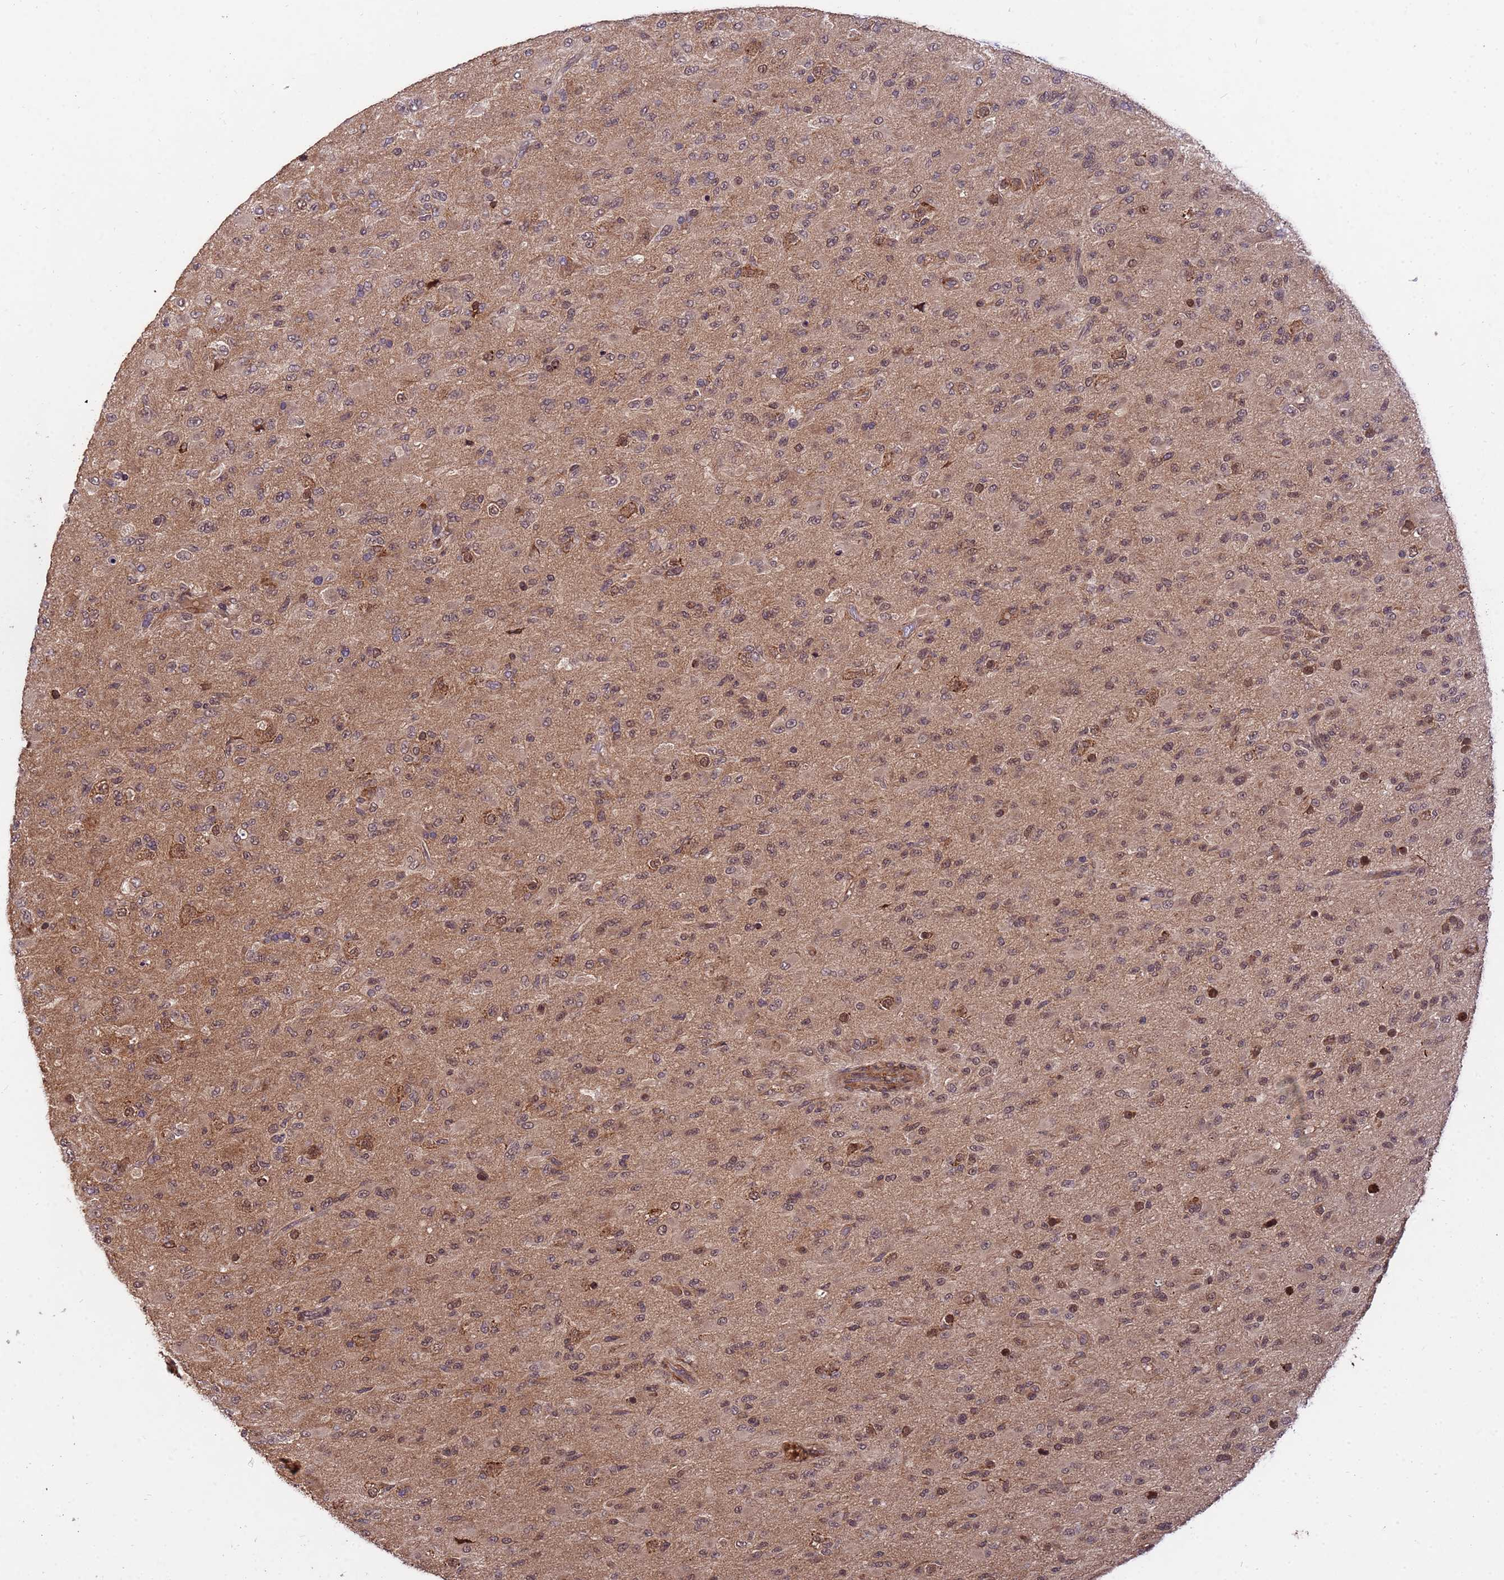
{"staining": {"intensity": "moderate", "quantity": "25%-75%", "location": "nuclear"}, "tissue": "glioma", "cell_type": "Tumor cells", "image_type": "cancer", "snomed": [{"axis": "morphology", "description": "Glioma, malignant, Low grade"}, {"axis": "topography", "description": "Brain"}], "caption": "Protein expression by immunohistochemistry (IHC) shows moderate nuclear expression in approximately 25%-75% of tumor cells in low-grade glioma (malignant).", "gene": "ZNF619", "patient": {"sex": "male", "age": 65}}